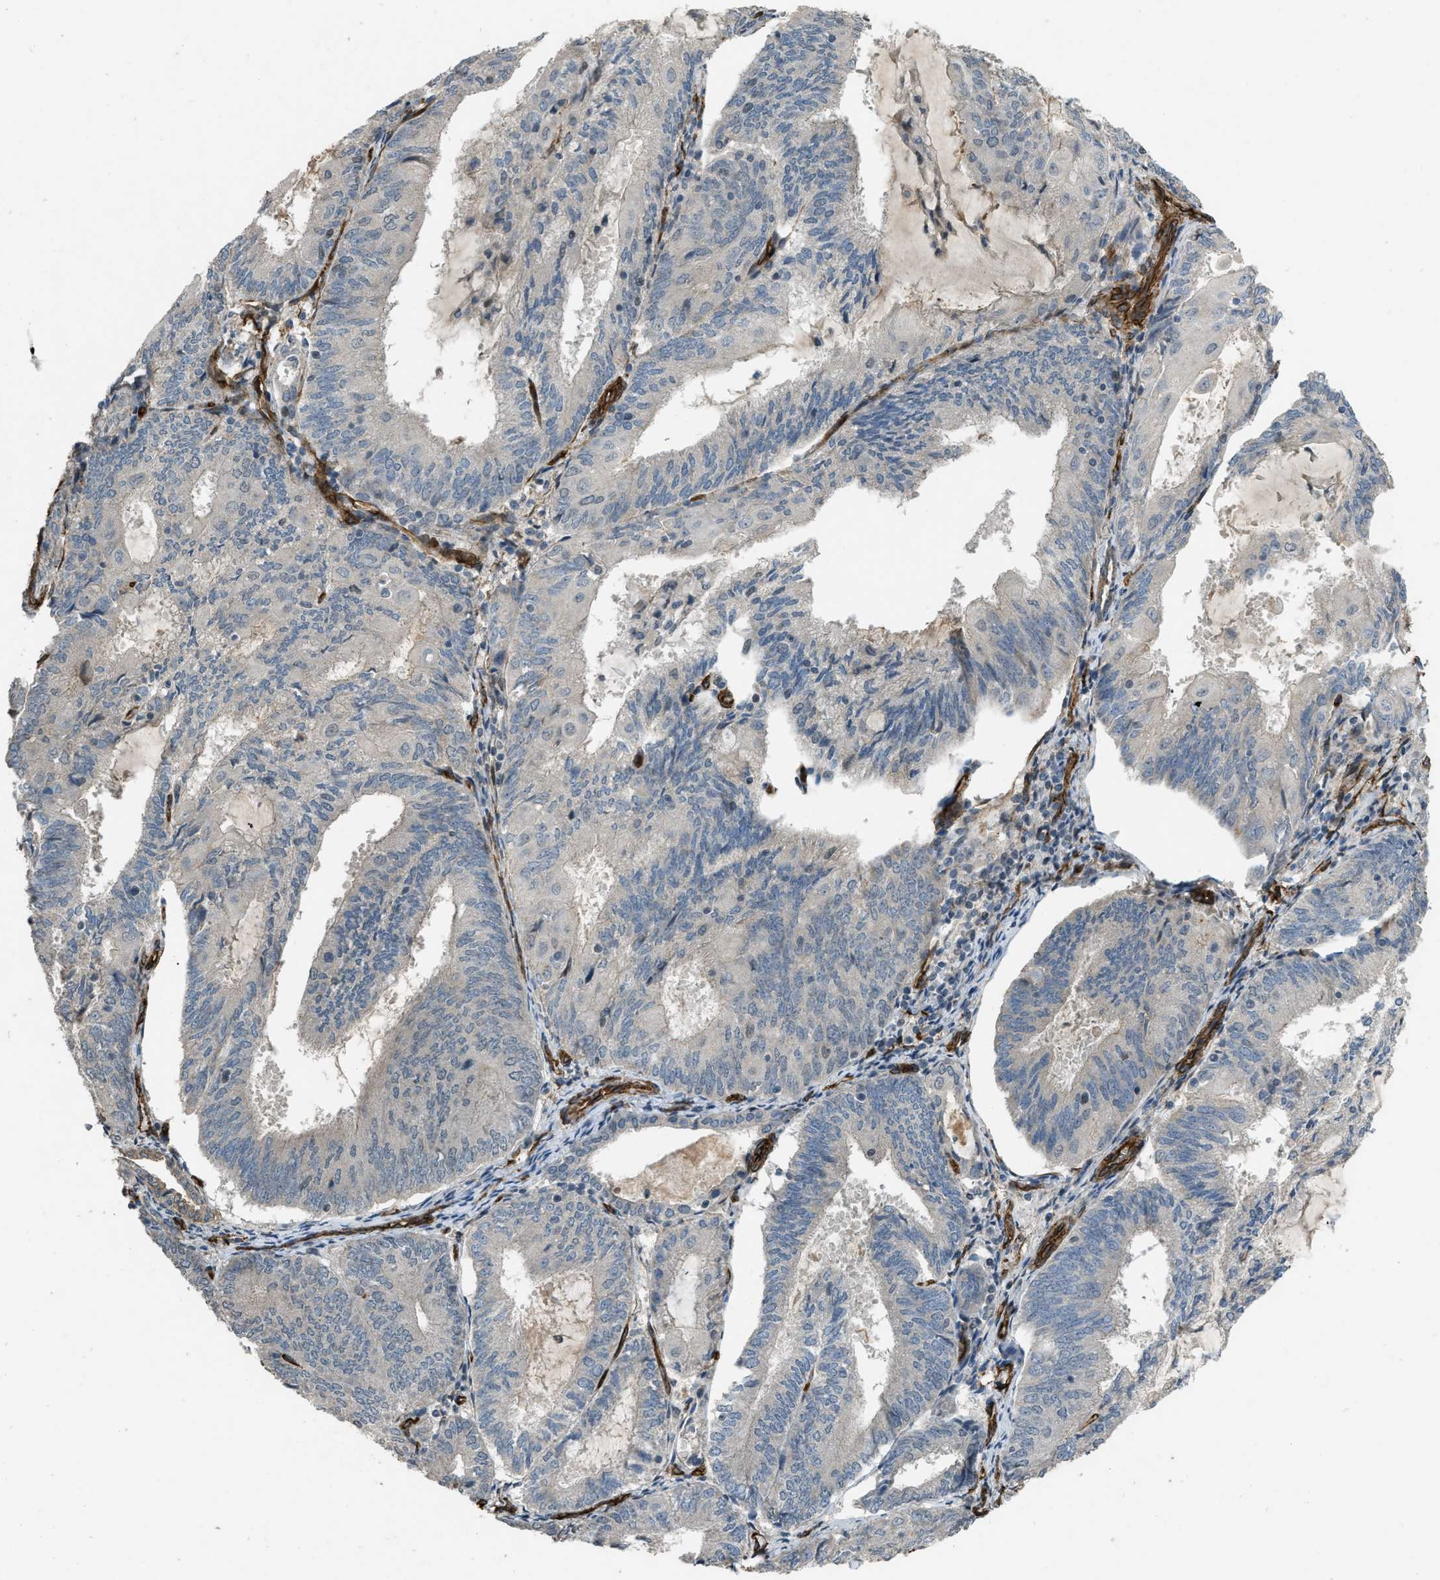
{"staining": {"intensity": "negative", "quantity": "none", "location": "none"}, "tissue": "endometrial cancer", "cell_type": "Tumor cells", "image_type": "cancer", "snomed": [{"axis": "morphology", "description": "Adenocarcinoma, NOS"}, {"axis": "topography", "description": "Endometrium"}], "caption": "A histopathology image of endometrial adenocarcinoma stained for a protein exhibits no brown staining in tumor cells. Nuclei are stained in blue.", "gene": "NMB", "patient": {"sex": "female", "age": 81}}